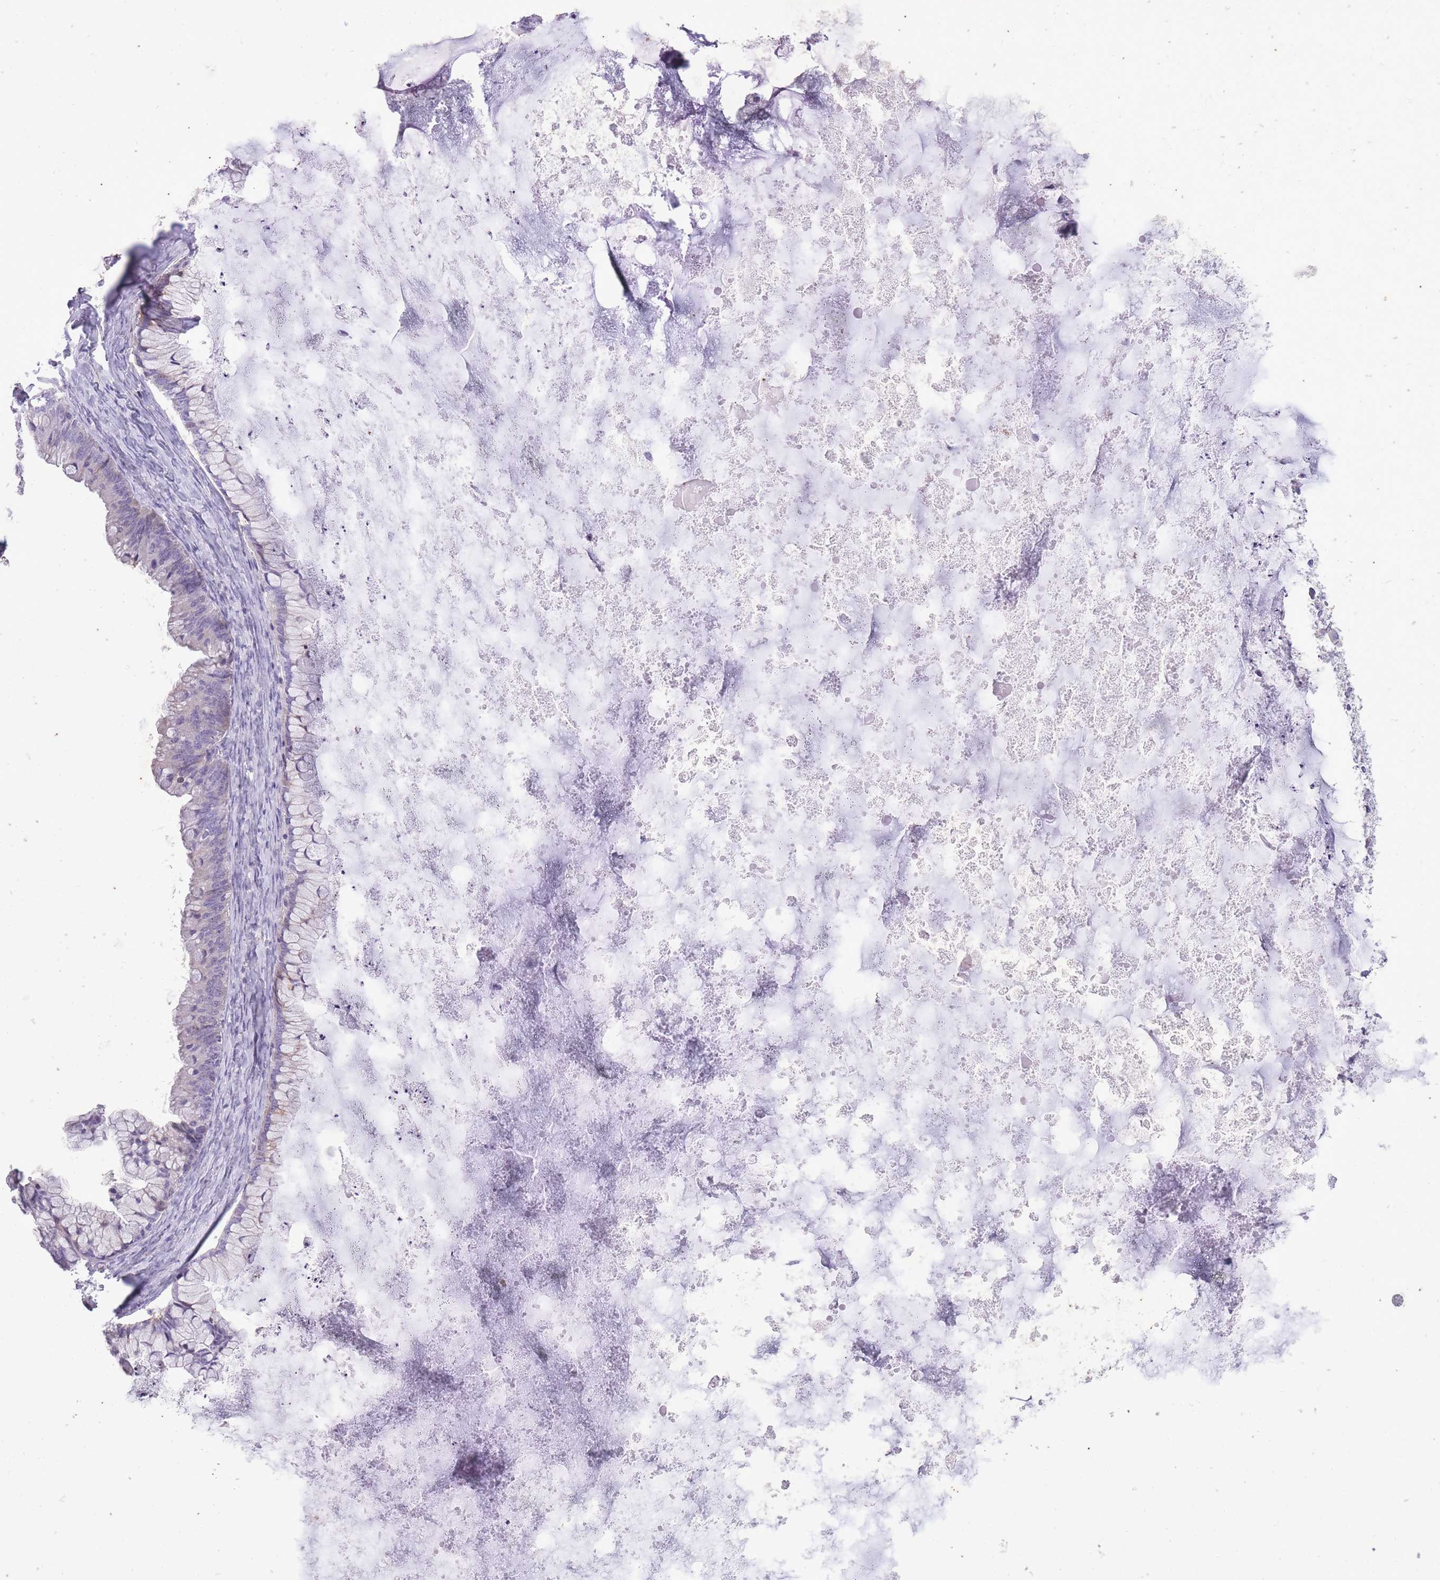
{"staining": {"intensity": "negative", "quantity": "none", "location": "none"}, "tissue": "ovarian cancer", "cell_type": "Tumor cells", "image_type": "cancer", "snomed": [{"axis": "morphology", "description": "Cystadenocarcinoma, mucinous, NOS"}, {"axis": "topography", "description": "Ovary"}], "caption": "Ovarian mucinous cystadenocarcinoma was stained to show a protein in brown. There is no significant positivity in tumor cells.", "gene": "CNTNAP3", "patient": {"sex": "female", "age": 35}}